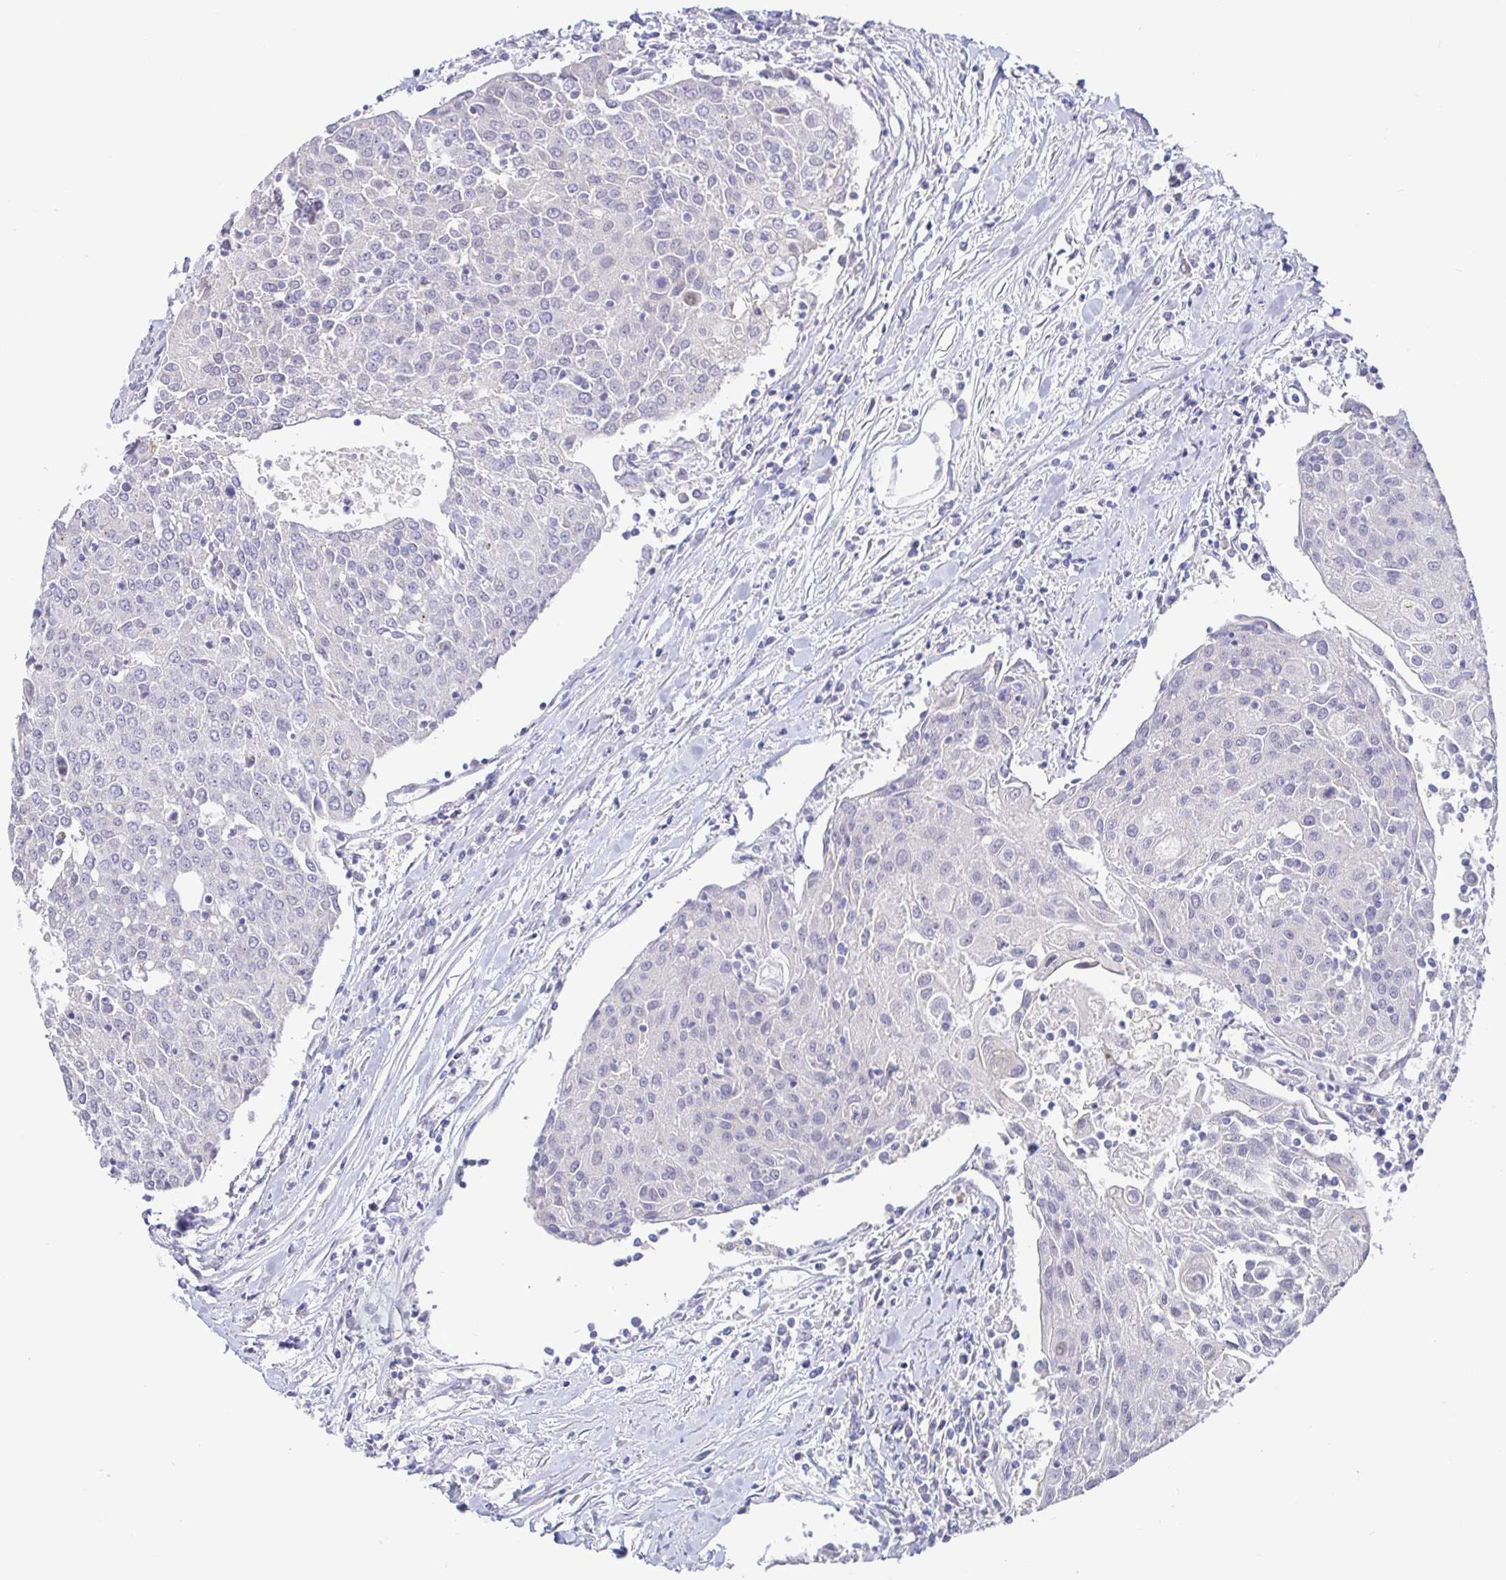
{"staining": {"intensity": "negative", "quantity": "none", "location": "none"}, "tissue": "urothelial cancer", "cell_type": "Tumor cells", "image_type": "cancer", "snomed": [{"axis": "morphology", "description": "Urothelial carcinoma, High grade"}, {"axis": "topography", "description": "Urinary bladder"}], "caption": "Tumor cells show no significant protein positivity in high-grade urothelial carcinoma. (Brightfield microscopy of DAB (3,3'-diaminobenzidine) immunohistochemistry at high magnification).", "gene": "CIT", "patient": {"sex": "female", "age": 85}}